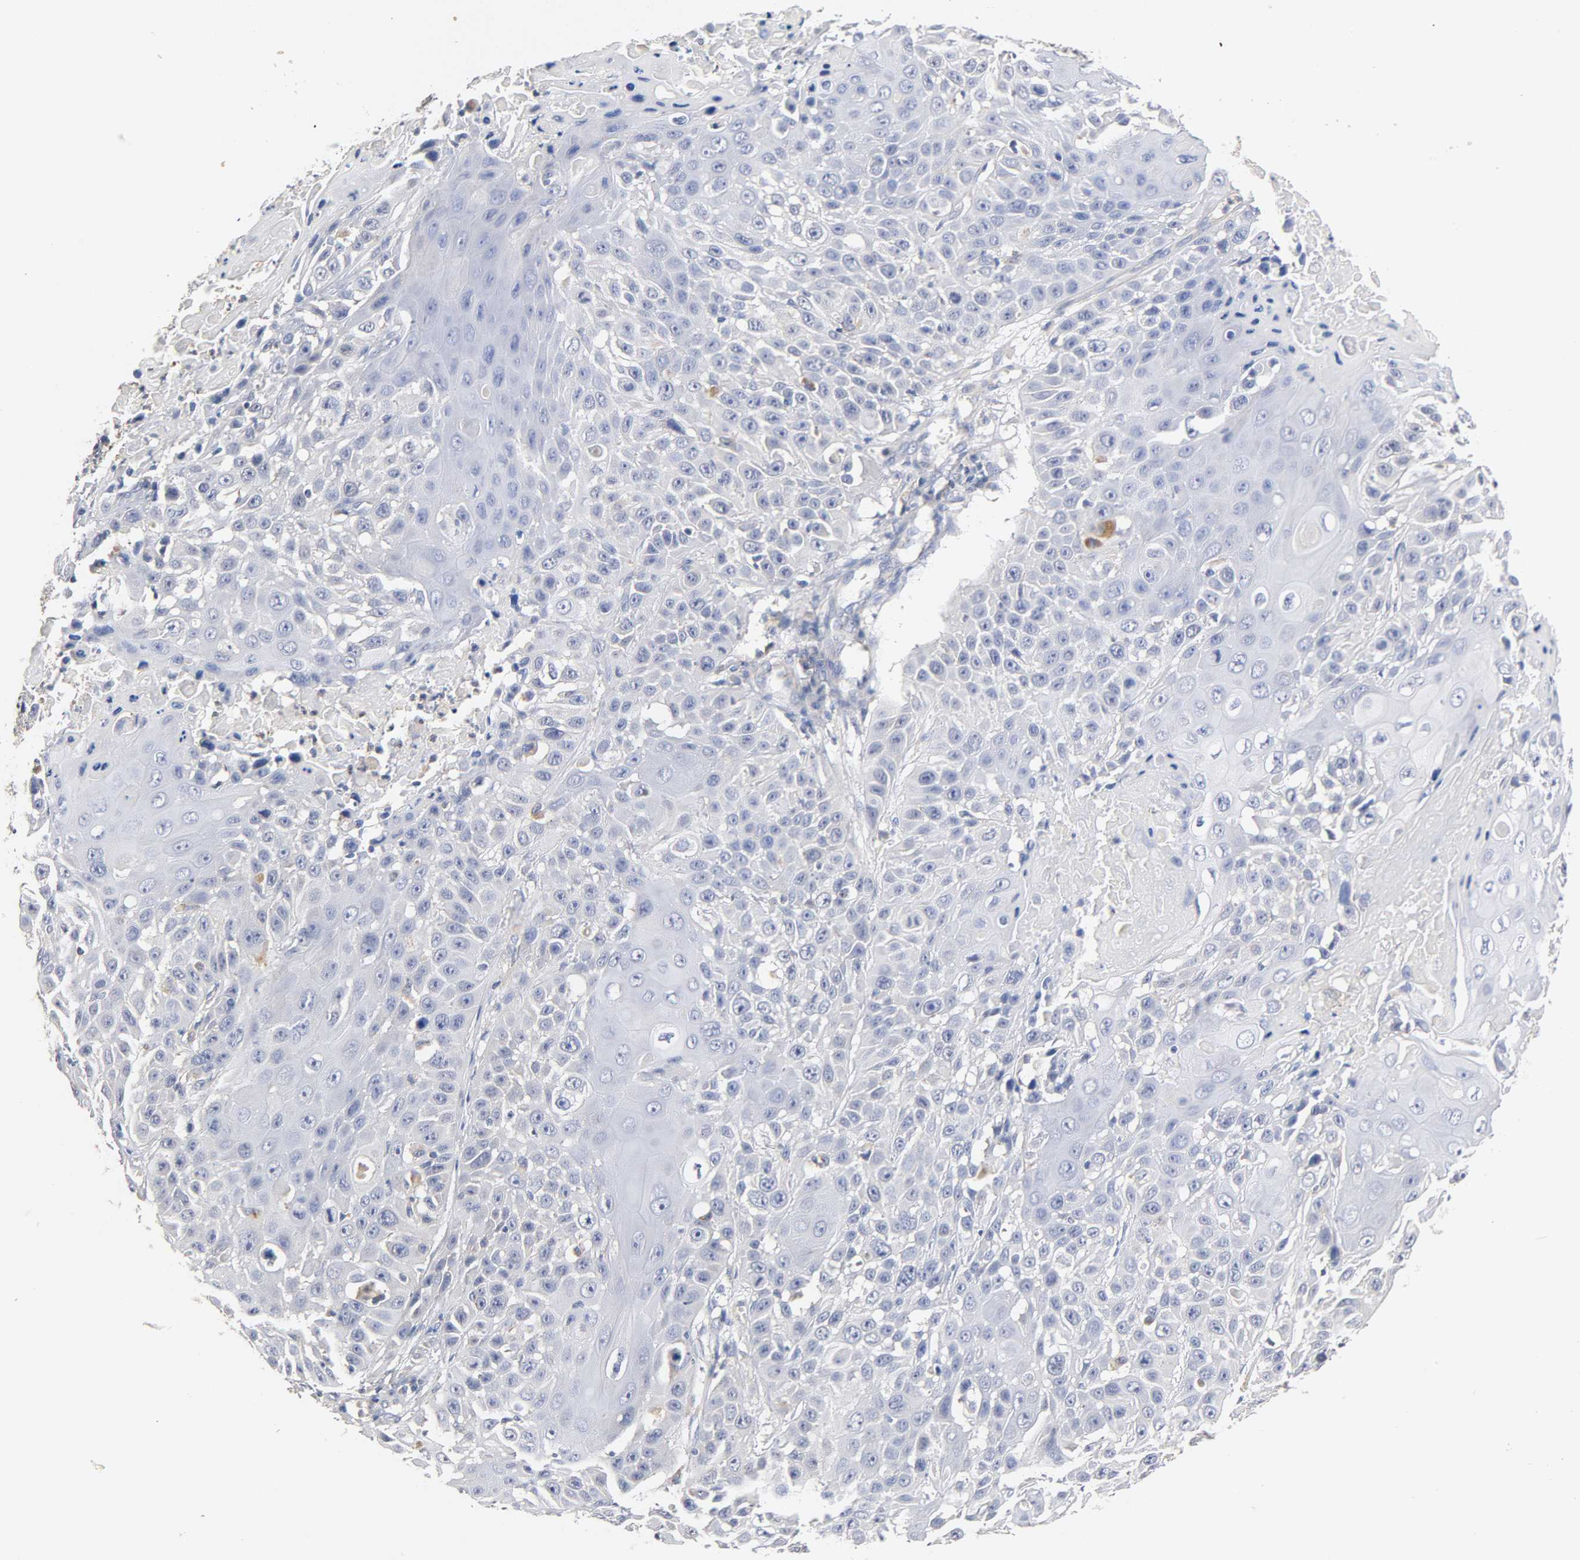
{"staining": {"intensity": "negative", "quantity": "none", "location": "none"}, "tissue": "cervical cancer", "cell_type": "Tumor cells", "image_type": "cancer", "snomed": [{"axis": "morphology", "description": "Squamous cell carcinoma, NOS"}, {"axis": "topography", "description": "Cervix"}], "caption": "The image demonstrates no significant expression in tumor cells of cervical squamous cell carcinoma. The staining is performed using DAB brown chromogen with nuclei counter-stained in using hematoxylin.", "gene": "SEMA5A", "patient": {"sex": "female", "age": 39}}